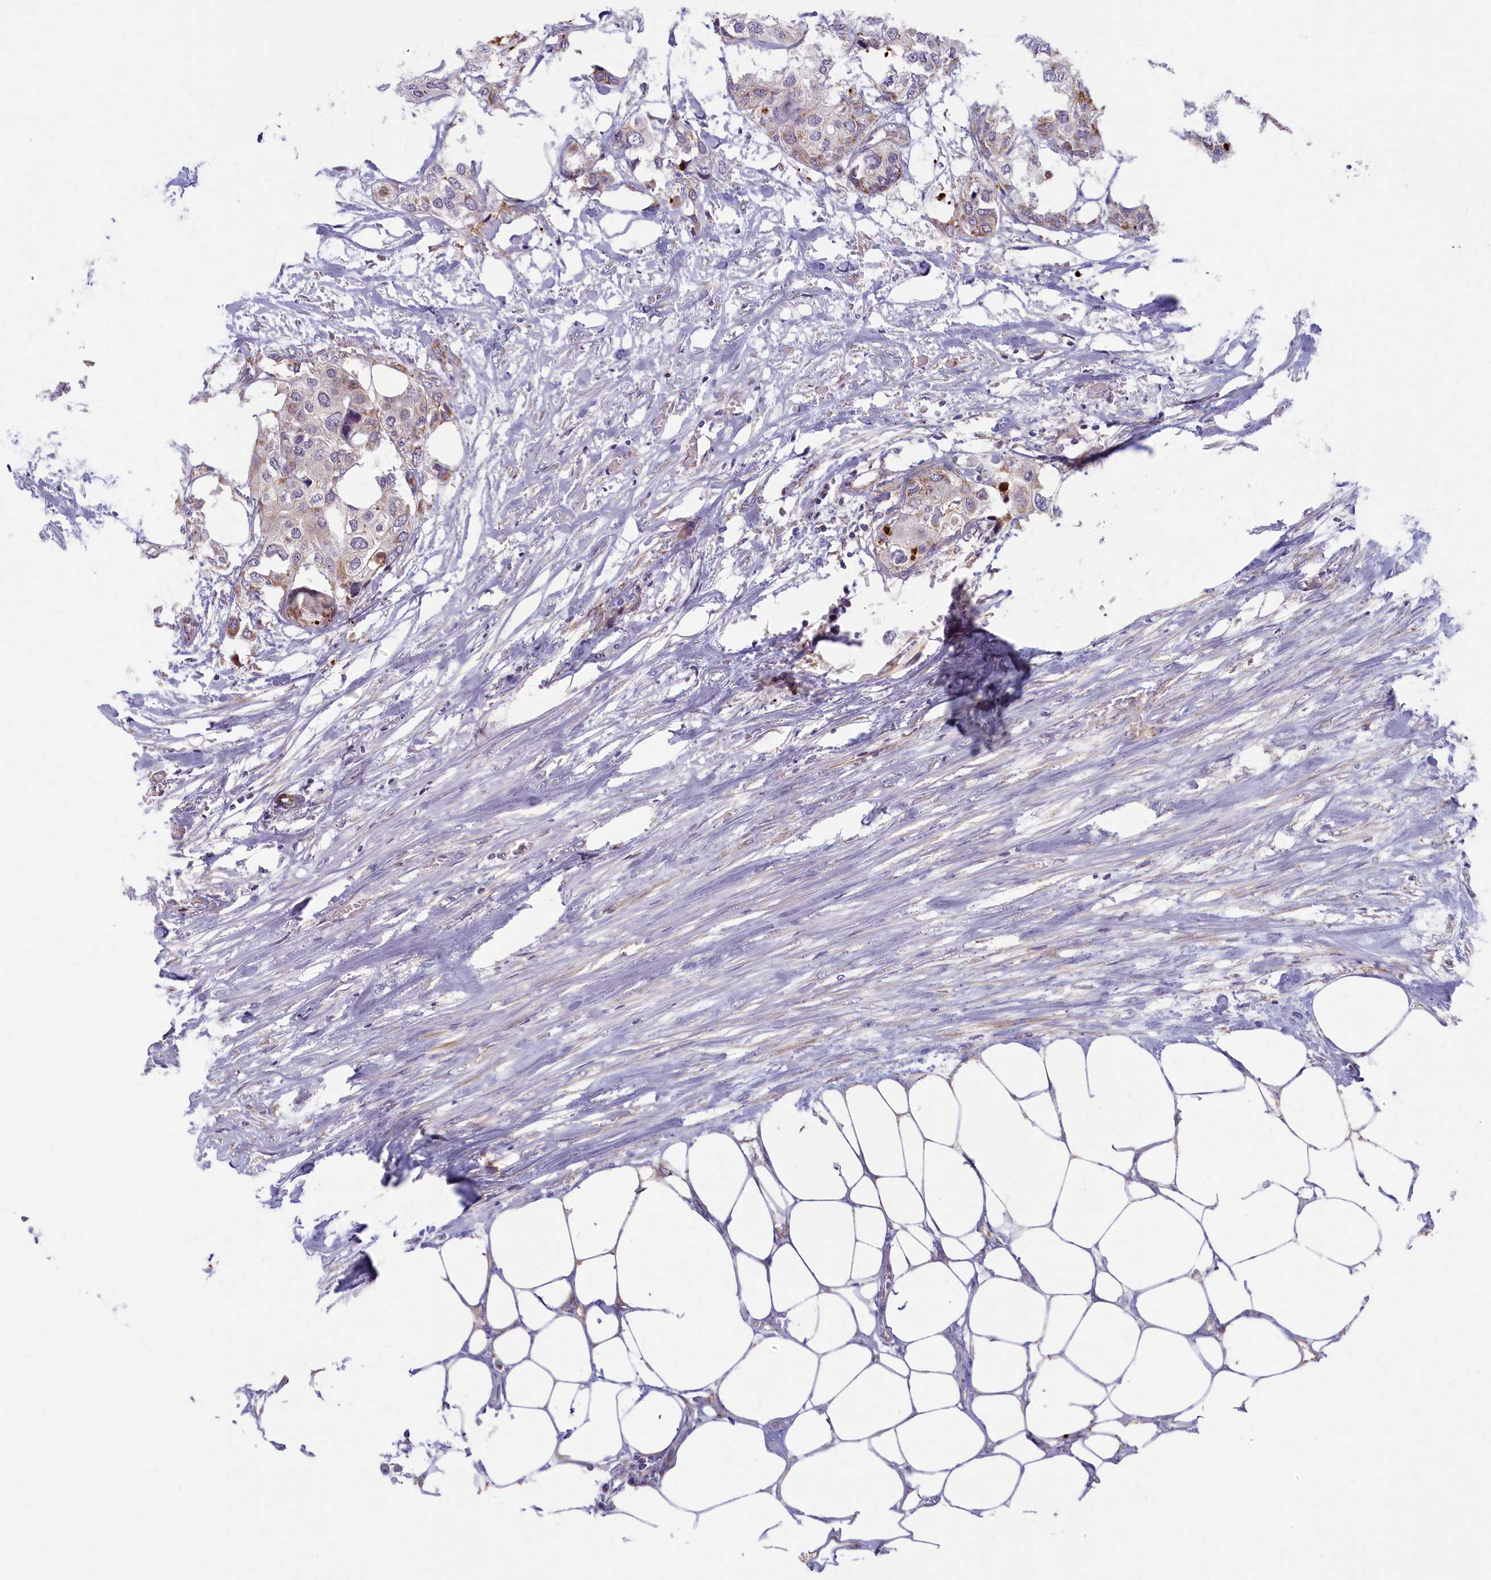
{"staining": {"intensity": "weak", "quantity": "<25%", "location": "cytoplasmic/membranous"}, "tissue": "urothelial cancer", "cell_type": "Tumor cells", "image_type": "cancer", "snomed": [{"axis": "morphology", "description": "Urothelial carcinoma, High grade"}, {"axis": "topography", "description": "Urinary bladder"}], "caption": "This is a image of IHC staining of urothelial cancer, which shows no positivity in tumor cells. (DAB (3,3'-diaminobenzidine) IHC, high magnification).", "gene": "MRPS25", "patient": {"sex": "male", "age": 64}}